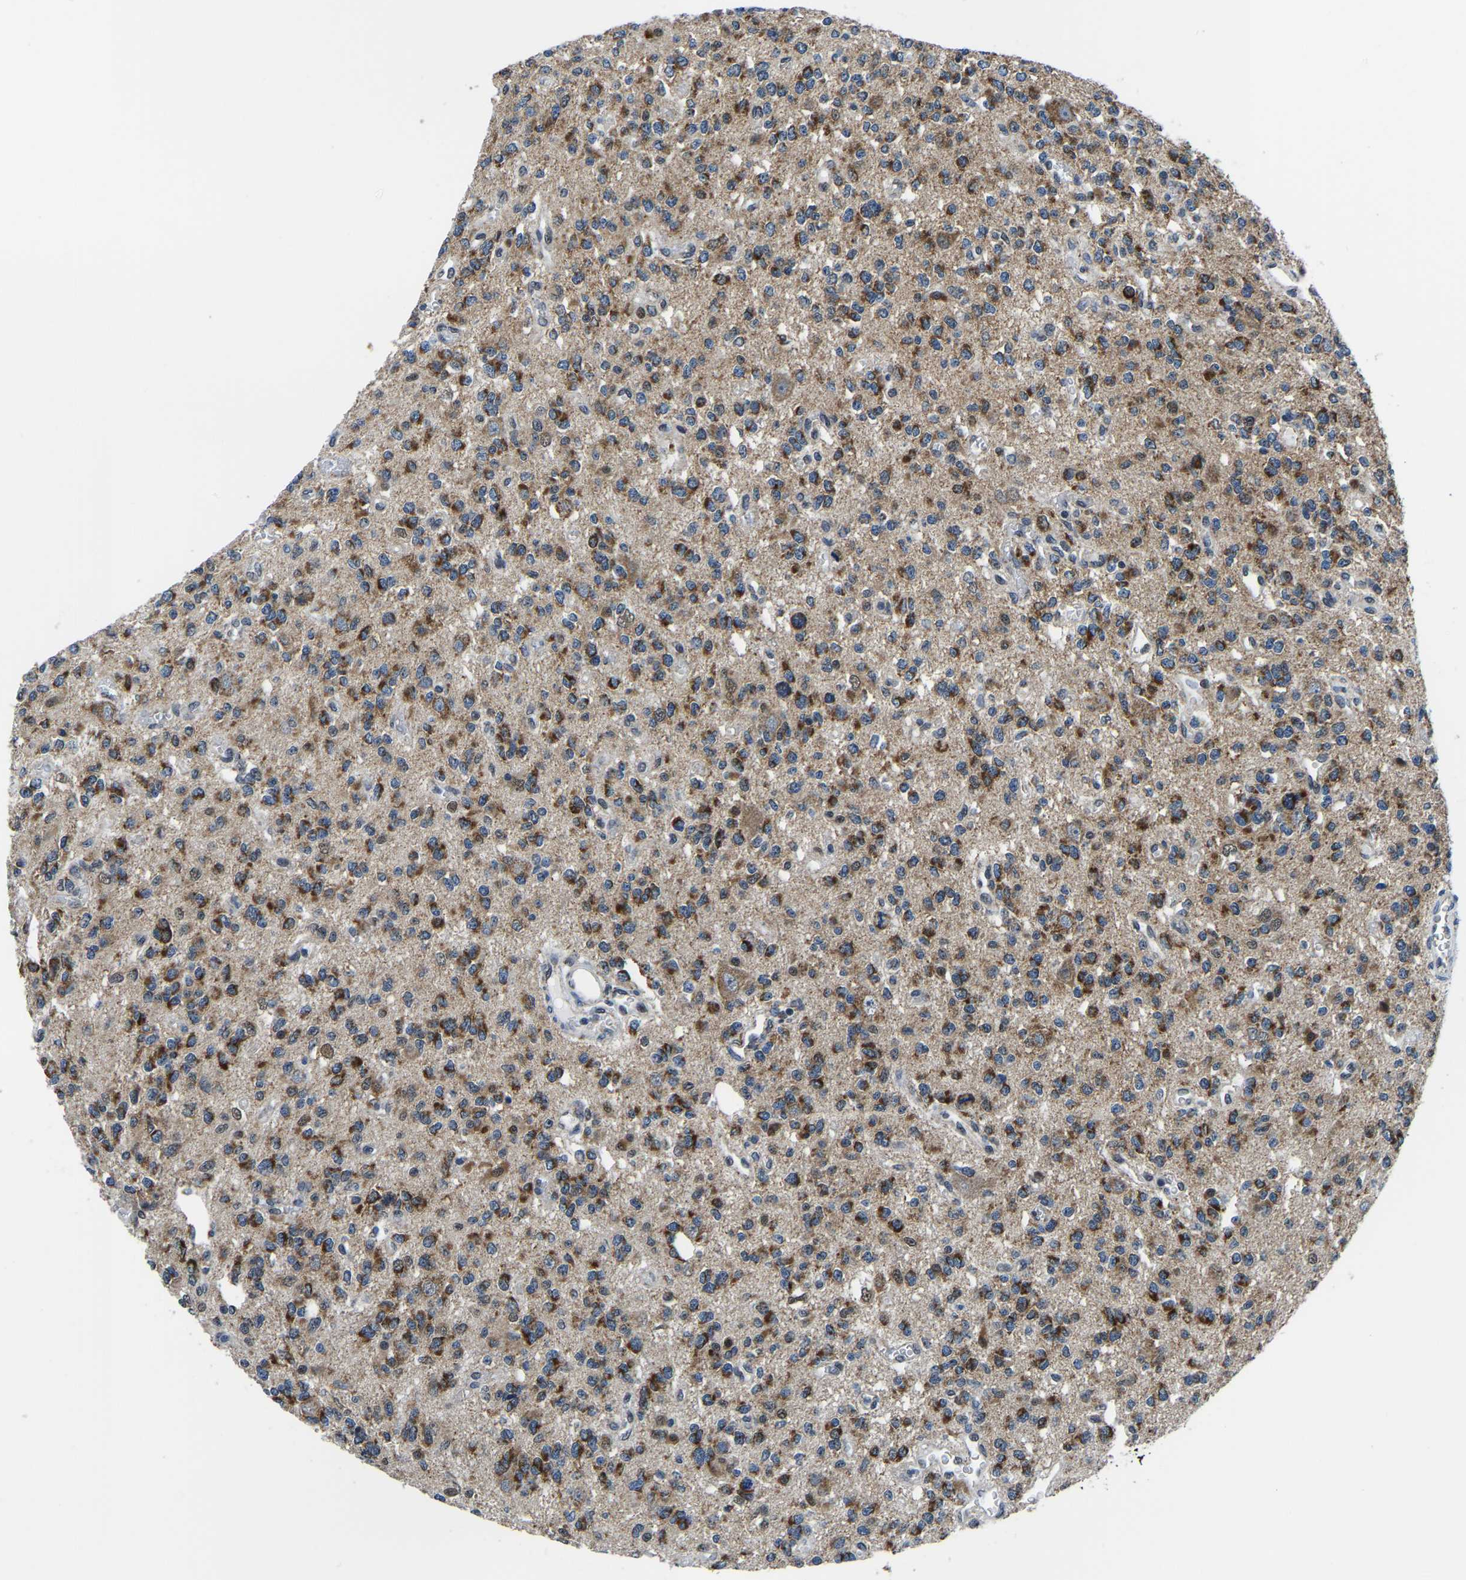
{"staining": {"intensity": "strong", "quantity": ">75%", "location": "cytoplasmic/membranous"}, "tissue": "glioma", "cell_type": "Tumor cells", "image_type": "cancer", "snomed": [{"axis": "morphology", "description": "Glioma, malignant, Low grade"}, {"axis": "topography", "description": "Brain"}], "caption": "Human low-grade glioma (malignant) stained with a protein marker shows strong staining in tumor cells.", "gene": "BNIP3L", "patient": {"sex": "male", "age": 38}}